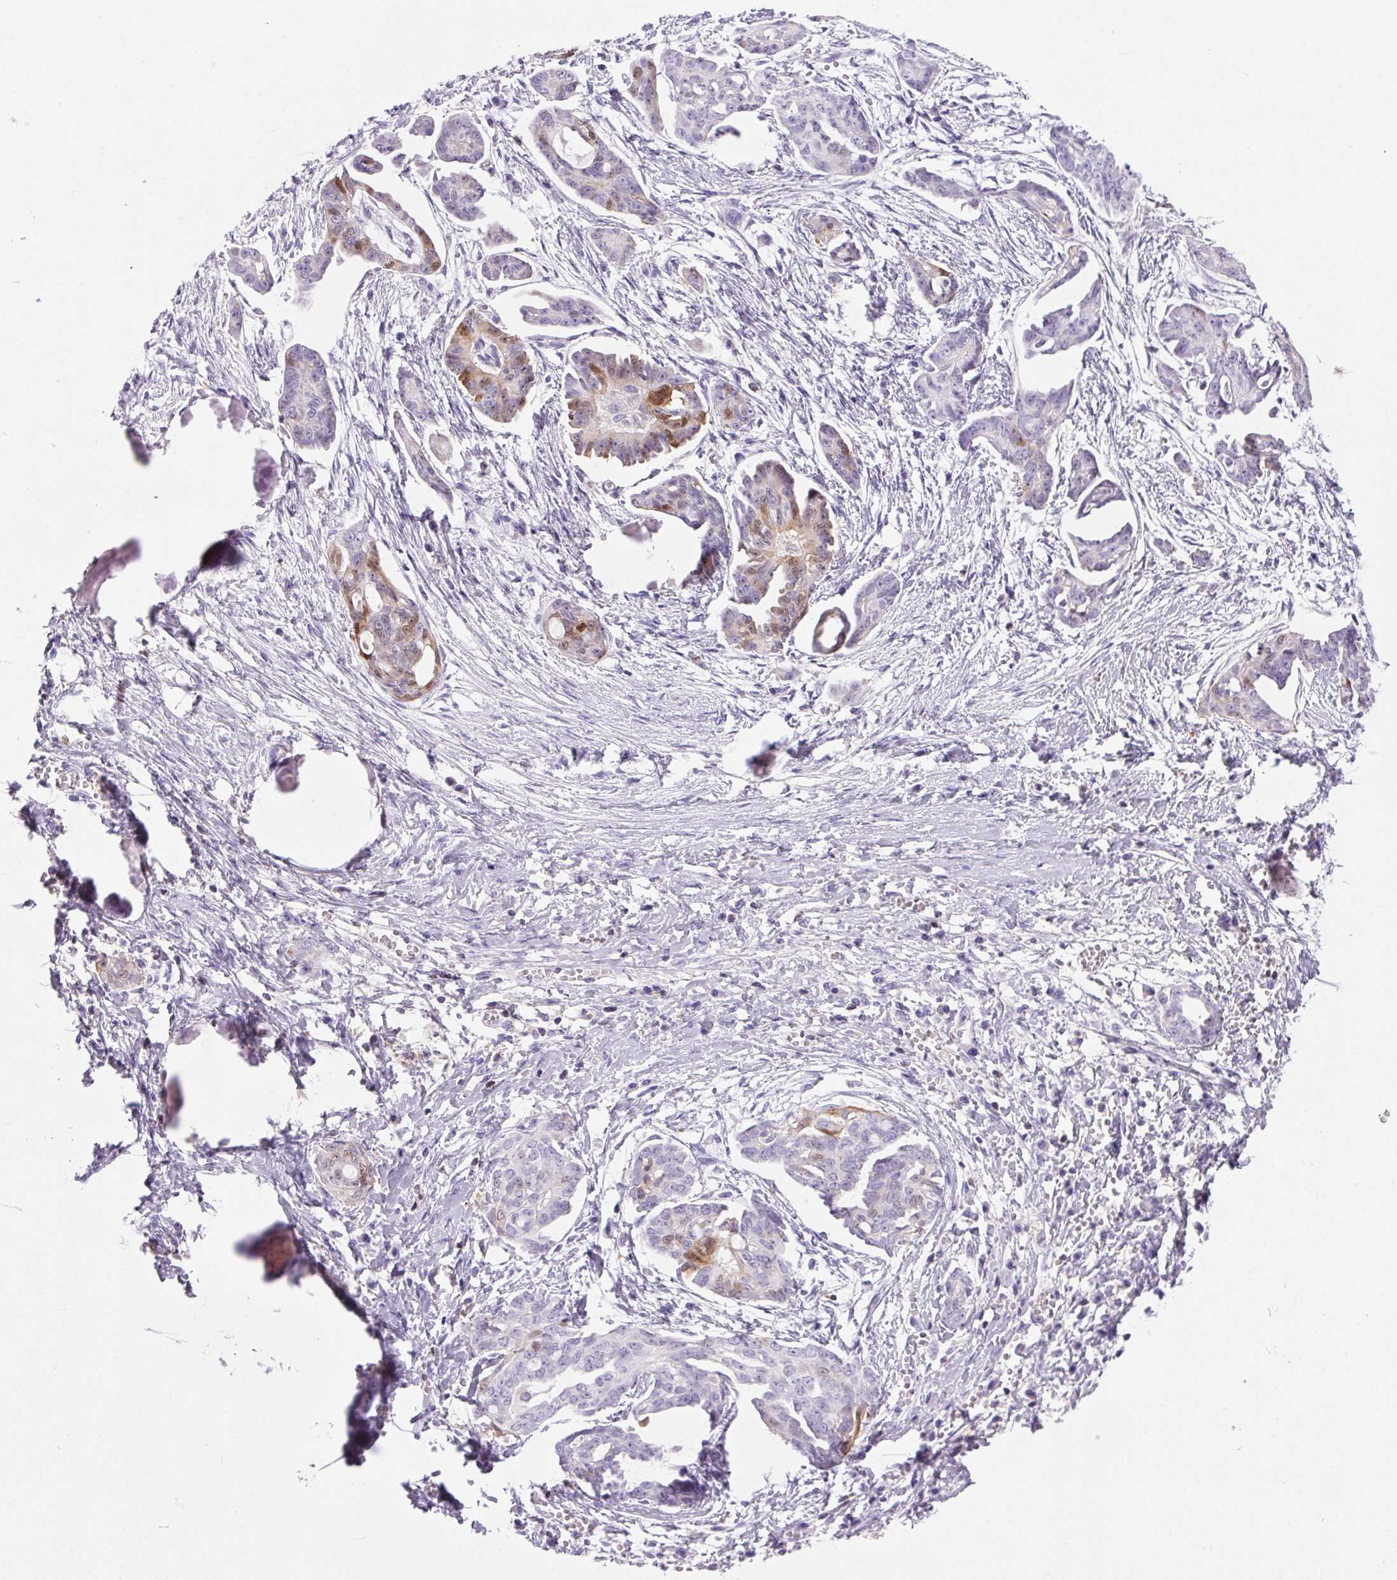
{"staining": {"intensity": "moderate", "quantity": "<25%", "location": "cytoplasmic/membranous,nuclear"}, "tissue": "ovarian cancer", "cell_type": "Tumor cells", "image_type": "cancer", "snomed": [{"axis": "morphology", "description": "Cystadenocarcinoma, serous, NOS"}, {"axis": "topography", "description": "Ovary"}], "caption": "Moderate cytoplasmic/membranous and nuclear positivity for a protein is seen in approximately <25% of tumor cells of ovarian cancer (serous cystadenocarcinoma) using IHC.", "gene": "S100A2", "patient": {"sex": "female", "age": 71}}